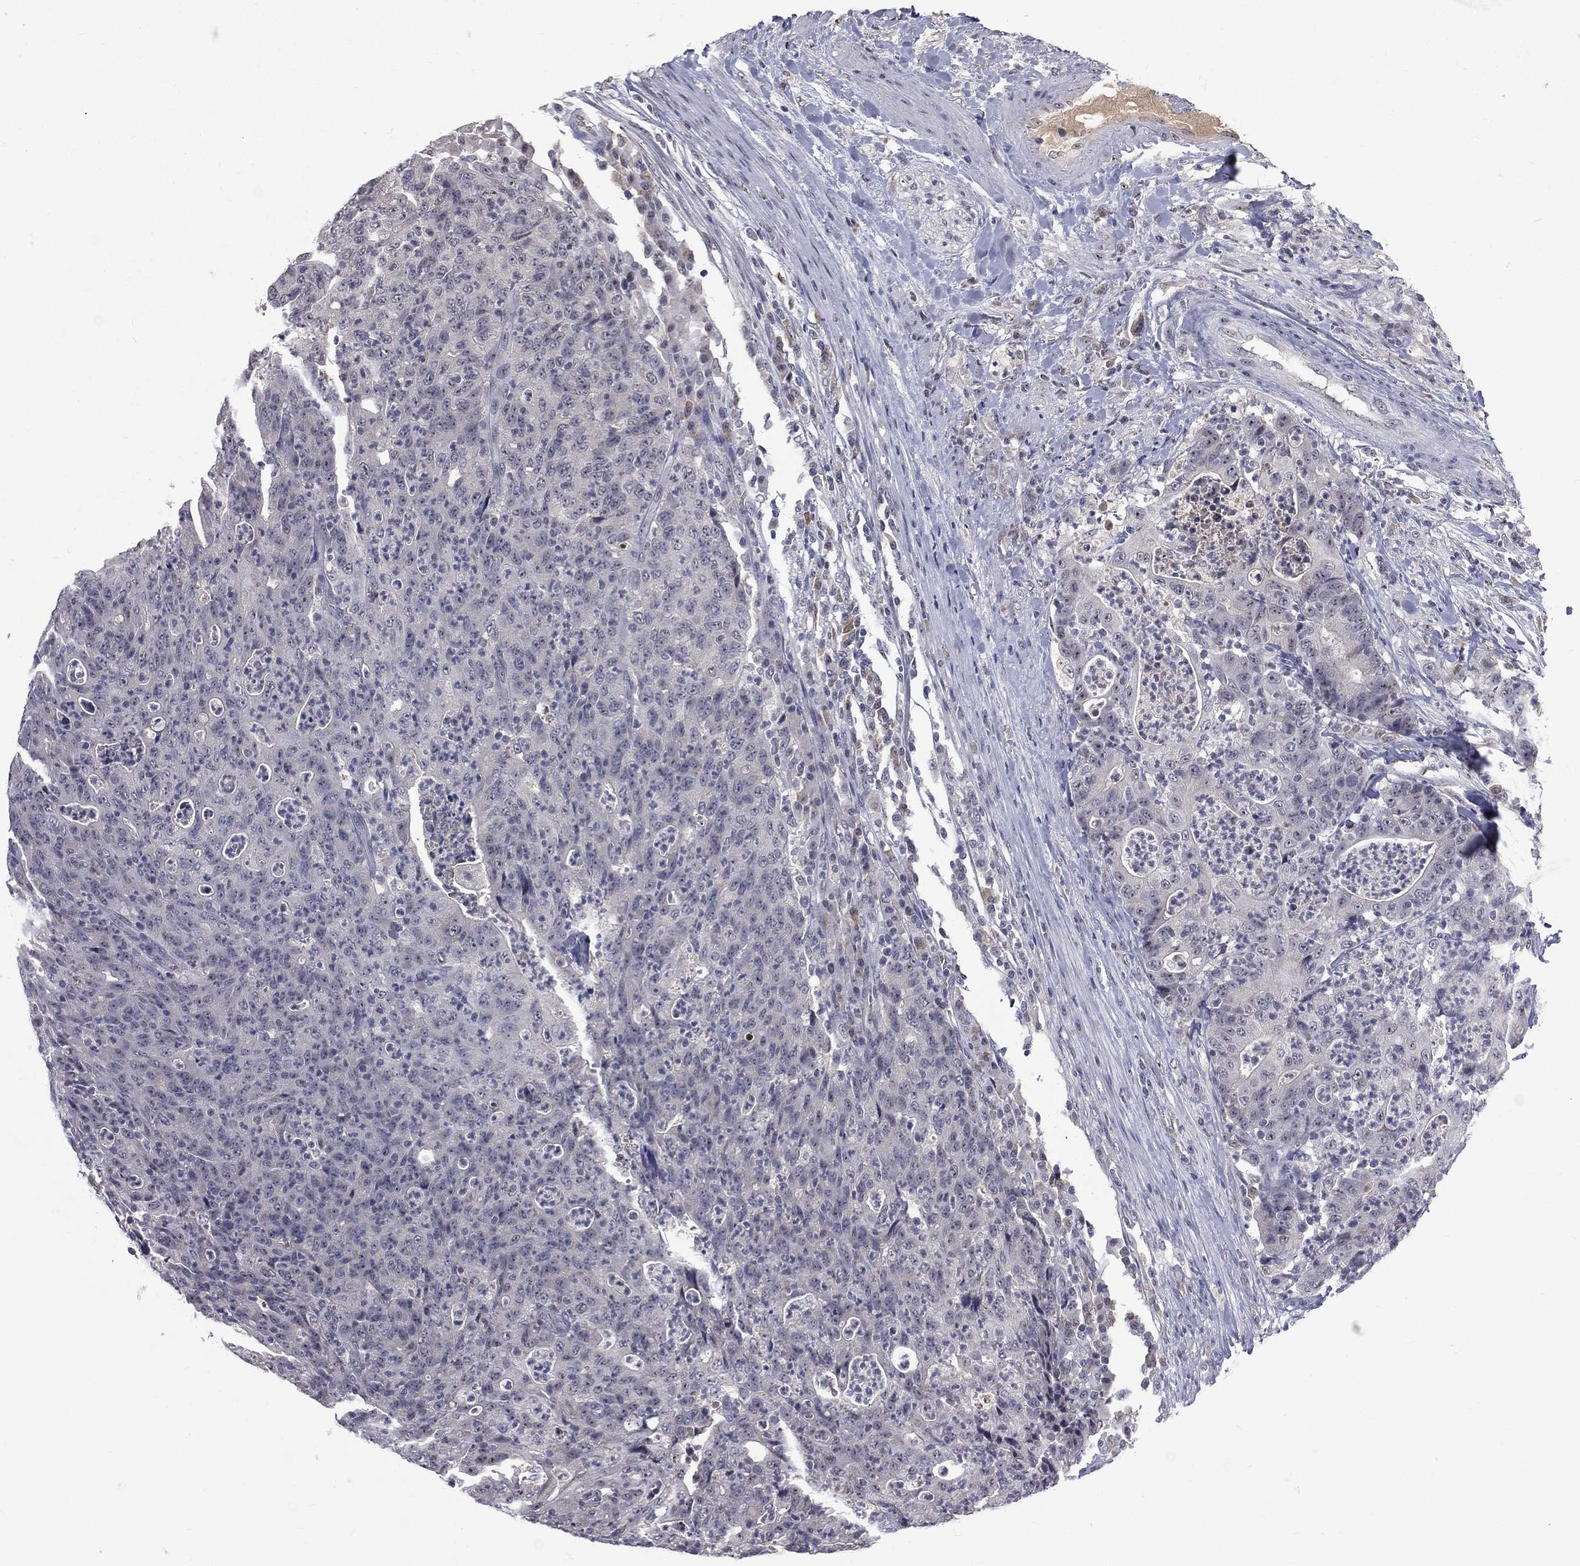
{"staining": {"intensity": "negative", "quantity": "none", "location": "none"}, "tissue": "colorectal cancer", "cell_type": "Tumor cells", "image_type": "cancer", "snomed": [{"axis": "morphology", "description": "Adenocarcinoma, NOS"}, {"axis": "topography", "description": "Colon"}], "caption": "High power microscopy micrograph of an immunohistochemistry (IHC) photomicrograph of colorectal cancer (adenocarcinoma), revealing no significant expression in tumor cells.", "gene": "DSG4", "patient": {"sex": "male", "age": 70}}